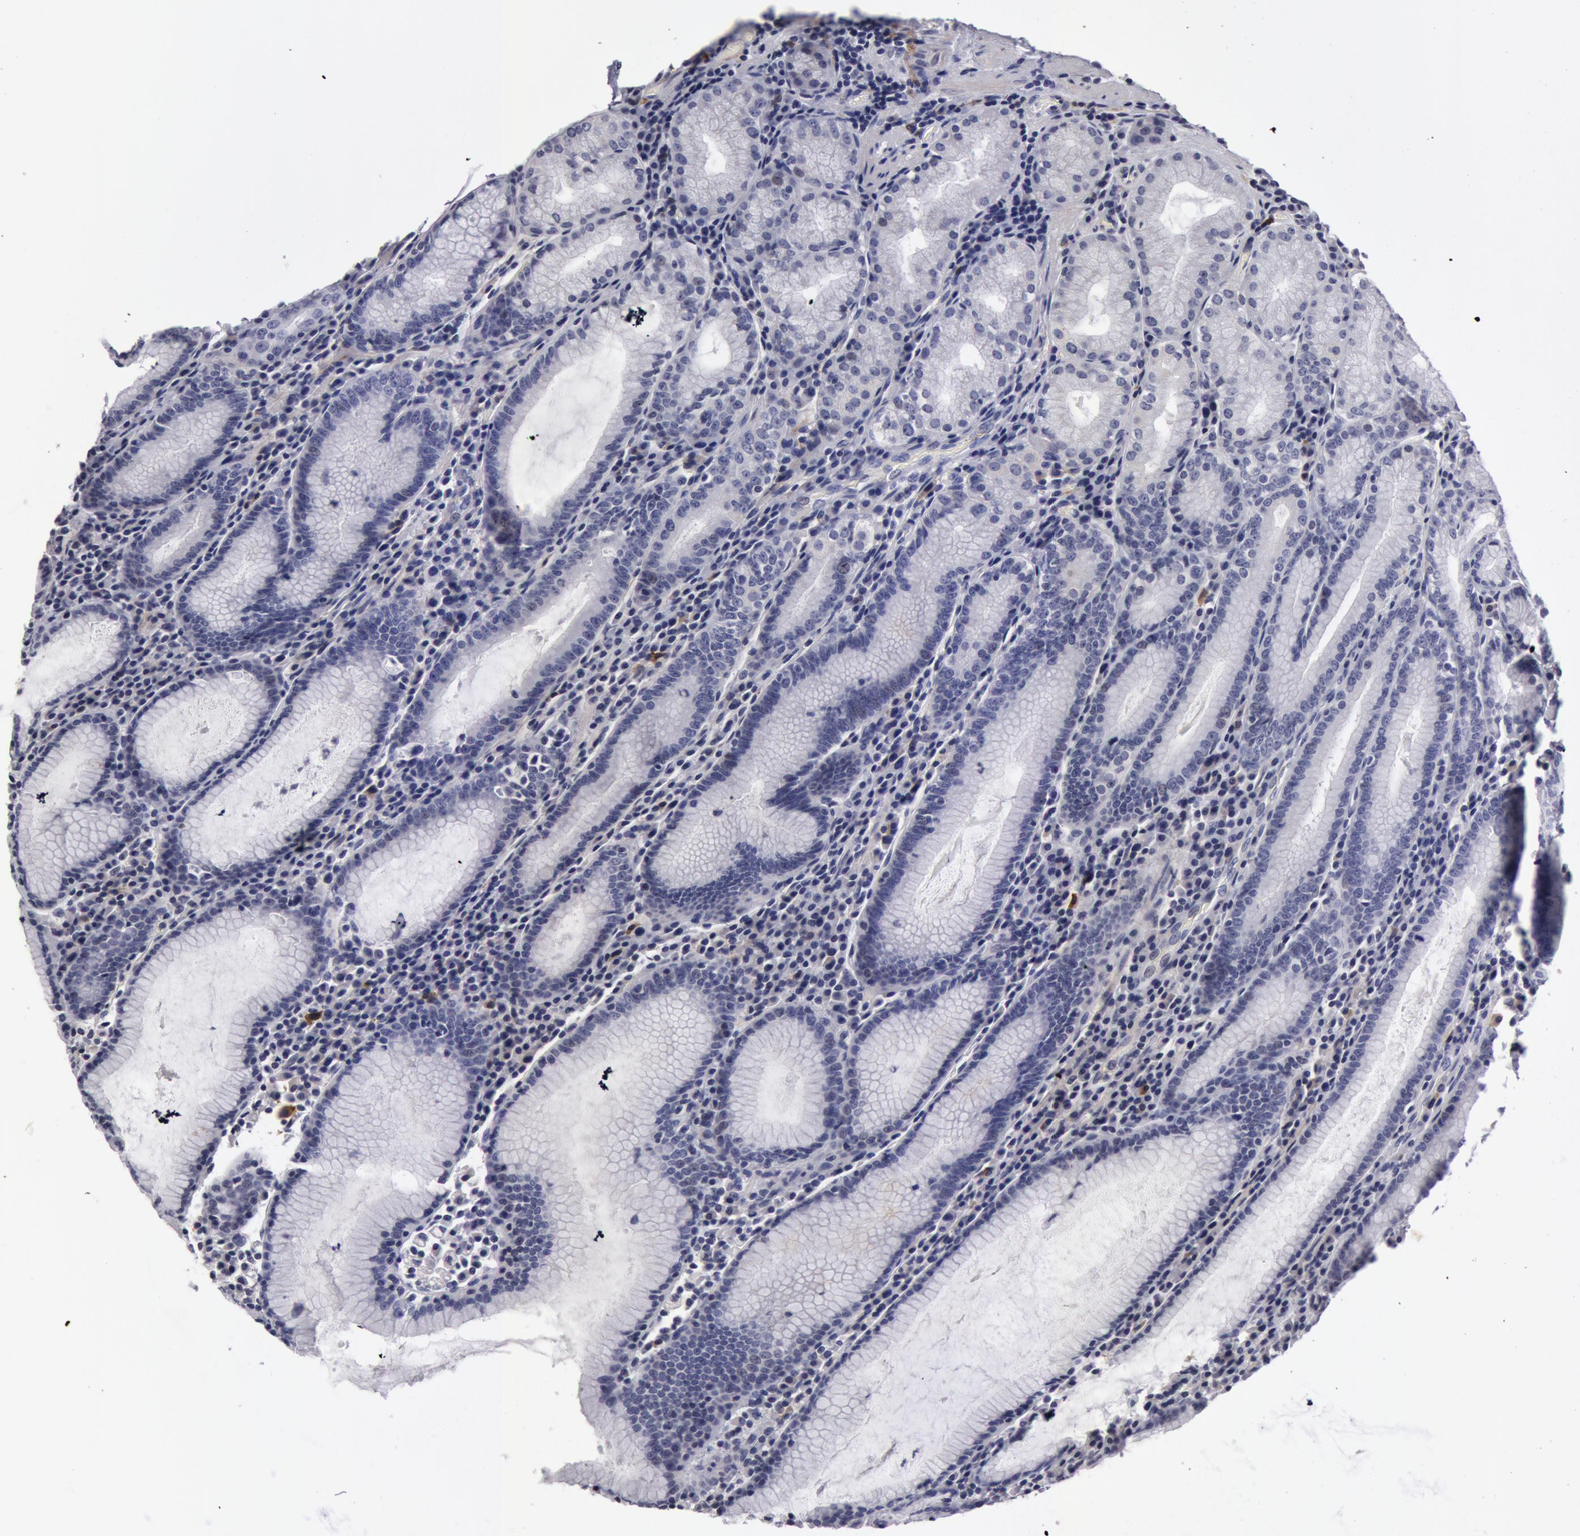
{"staining": {"intensity": "negative", "quantity": "none", "location": "none"}, "tissue": "stomach", "cell_type": "Glandular cells", "image_type": "normal", "snomed": [{"axis": "morphology", "description": "Normal tissue, NOS"}, {"axis": "topography", "description": "Stomach, lower"}], "caption": "DAB immunohistochemical staining of normal stomach displays no significant staining in glandular cells.", "gene": "NLGN4X", "patient": {"sex": "female", "age": 43}}